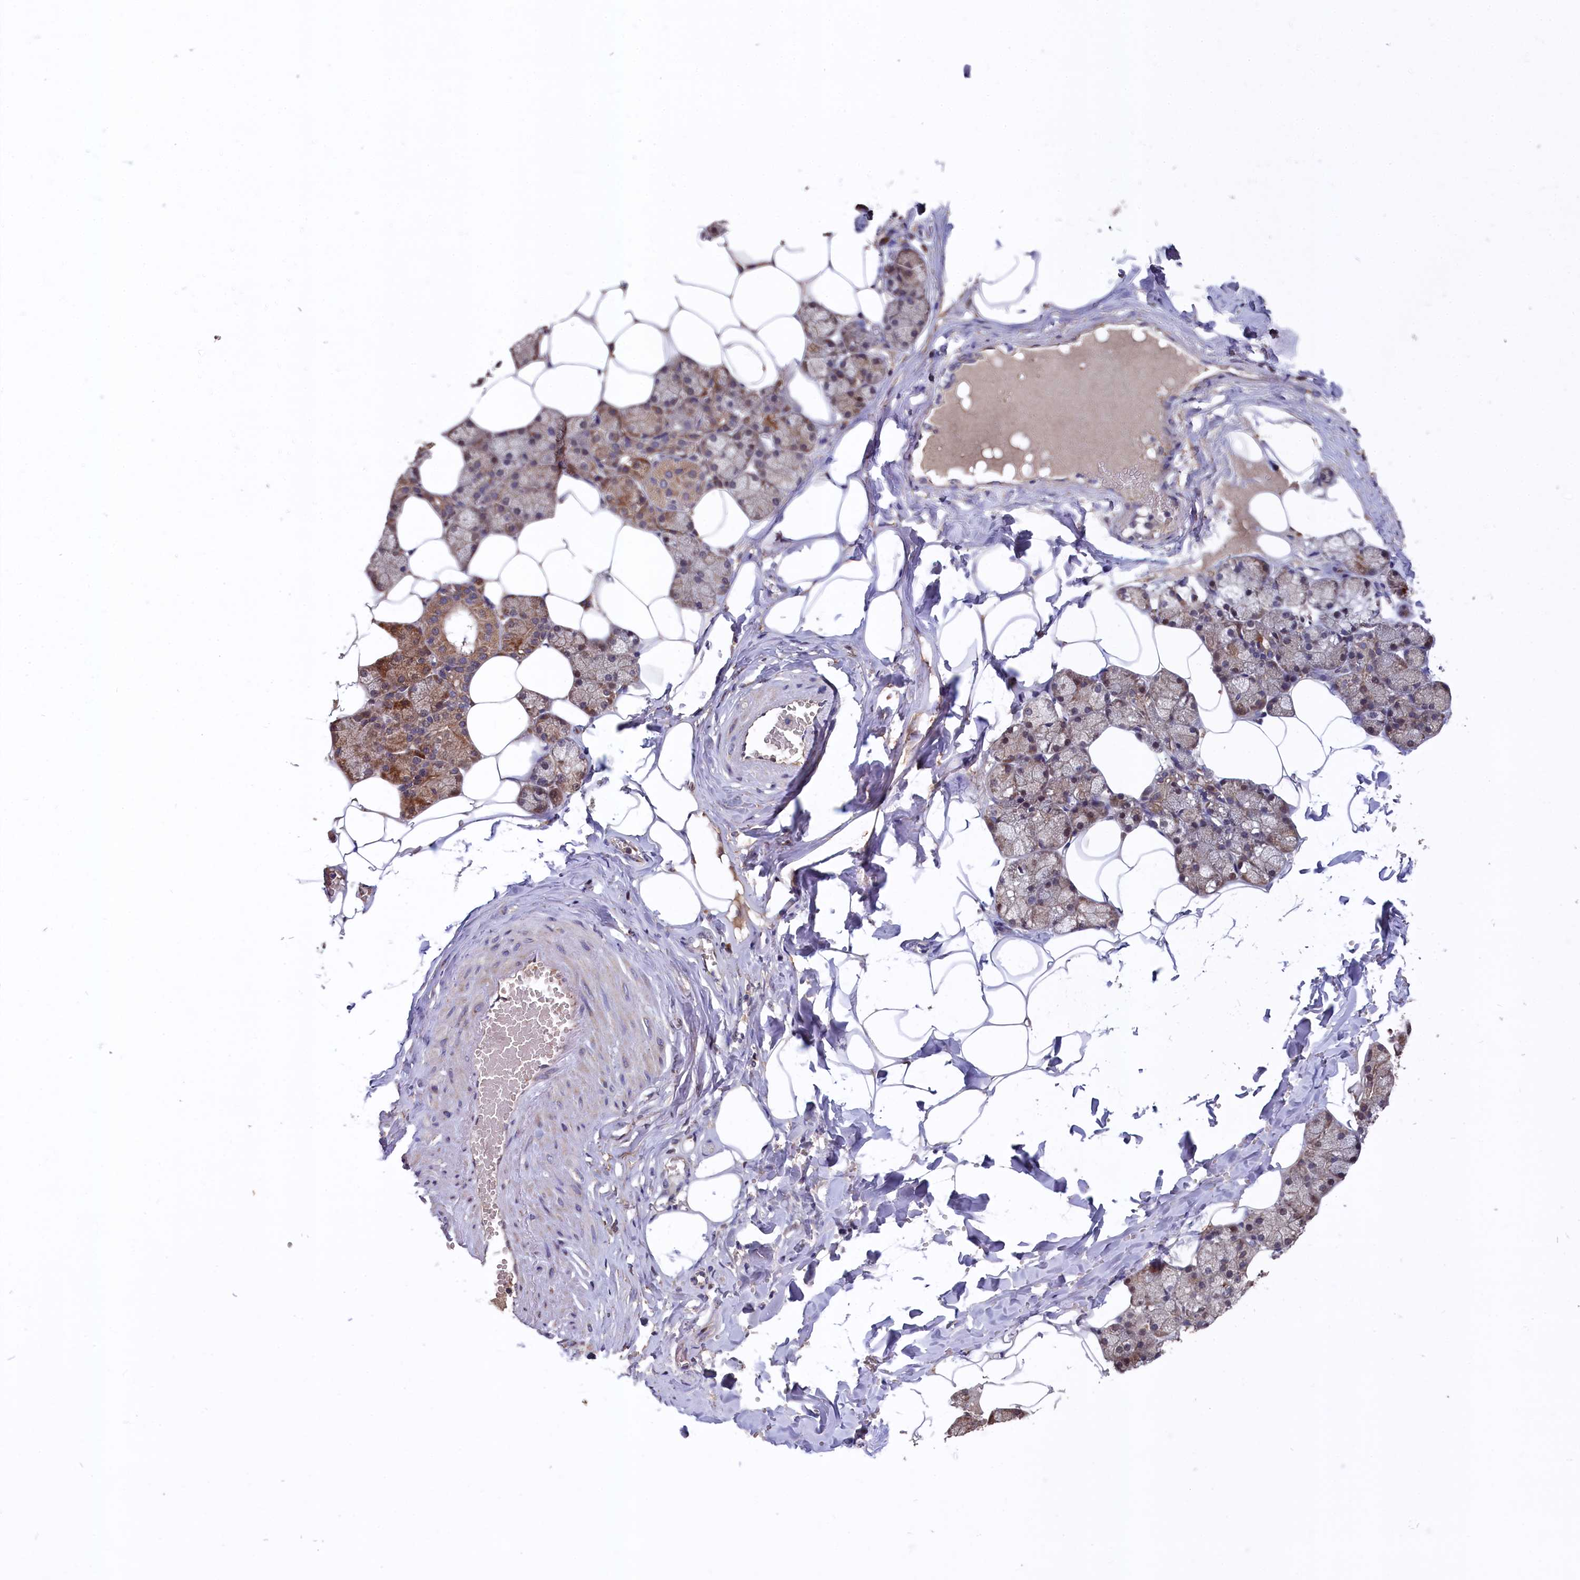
{"staining": {"intensity": "moderate", "quantity": ">75%", "location": "cytoplasmic/membranous"}, "tissue": "salivary gland", "cell_type": "Glandular cells", "image_type": "normal", "snomed": [{"axis": "morphology", "description": "Normal tissue, NOS"}, {"axis": "topography", "description": "Salivary gland"}], "caption": "Salivary gland stained for a protein (brown) shows moderate cytoplasmic/membranous positive expression in approximately >75% of glandular cells.", "gene": "SLC12A4", "patient": {"sex": "male", "age": 62}}